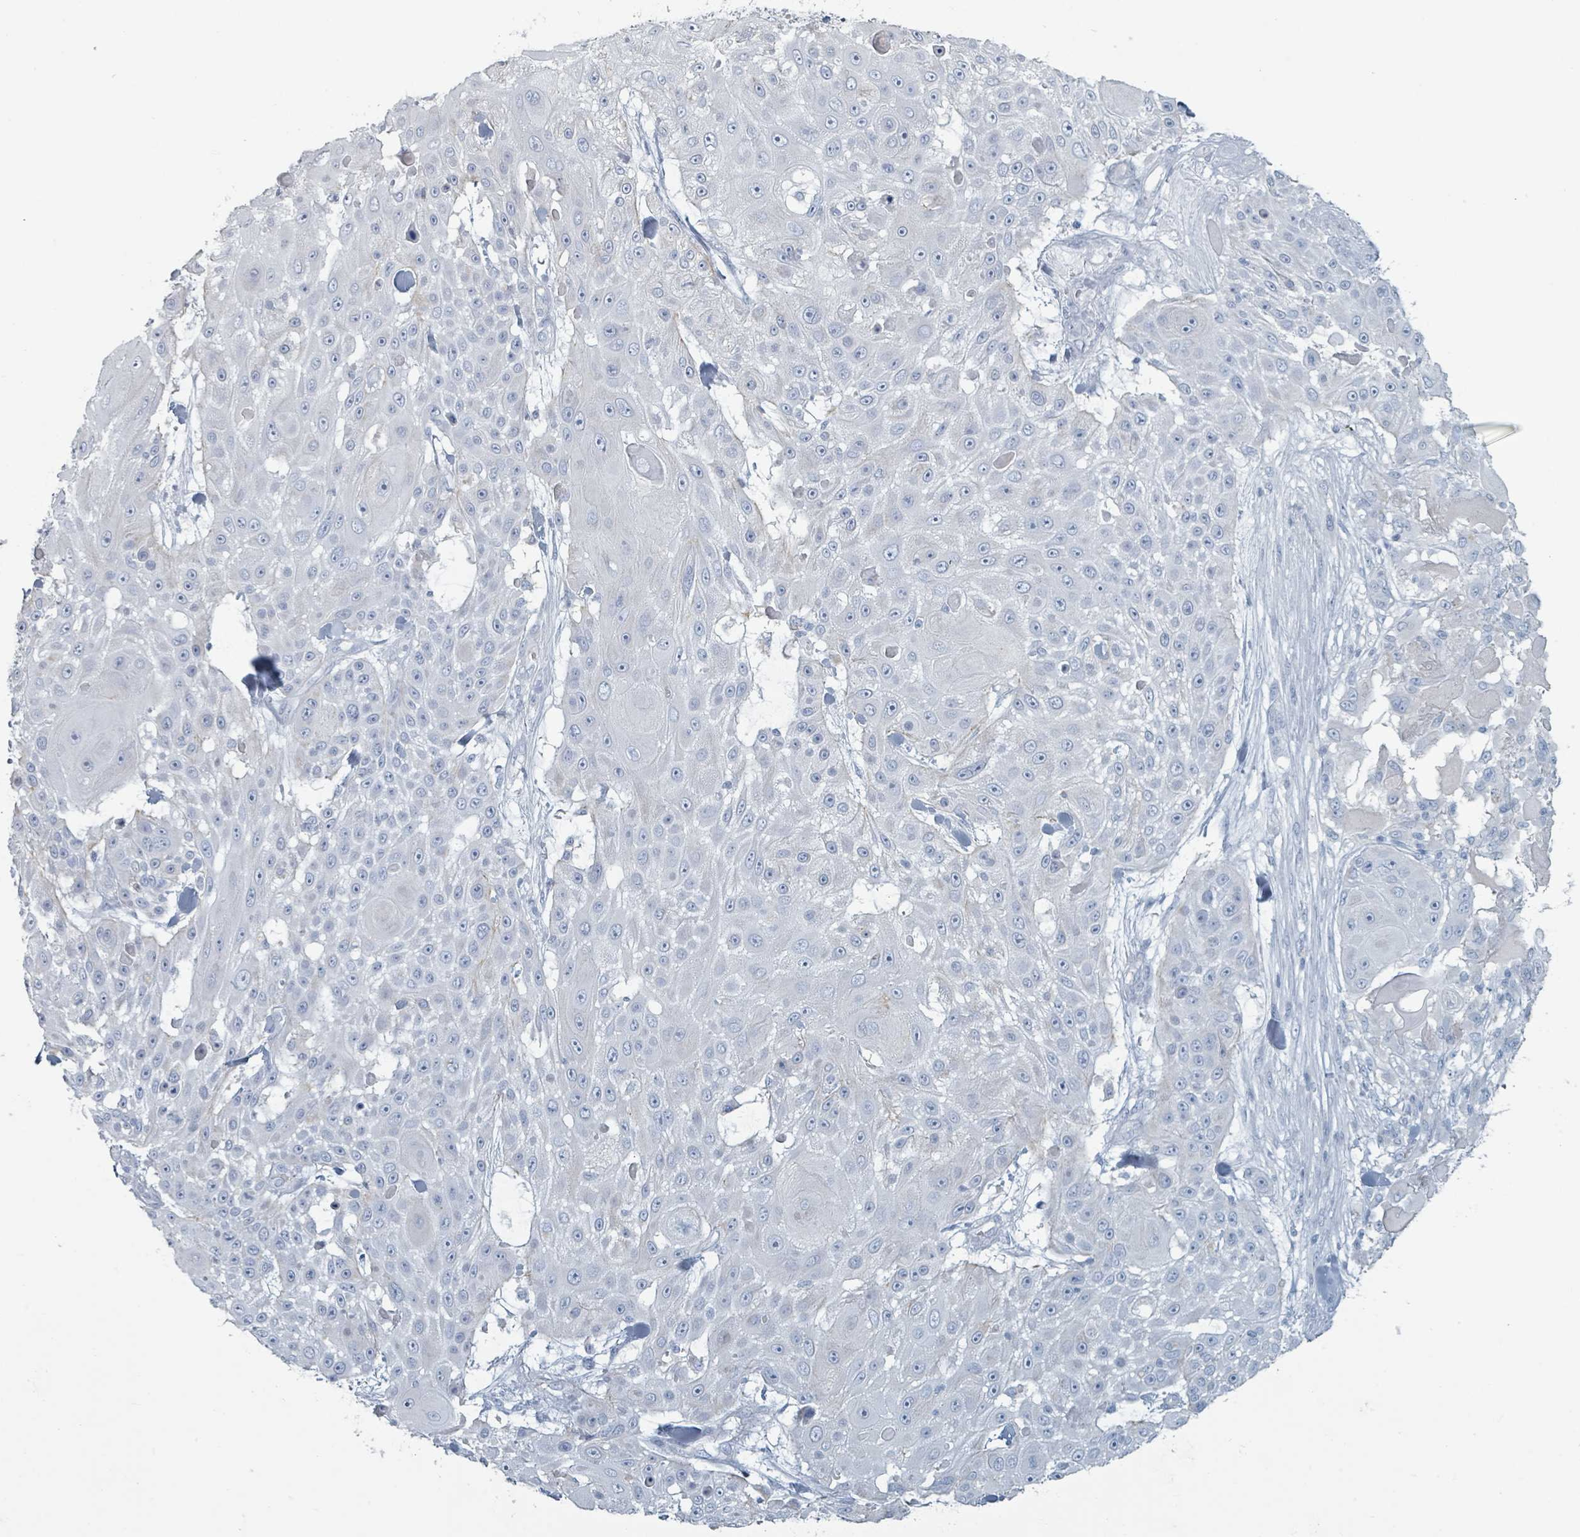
{"staining": {"intensity": "negative", "quantity": "none", "location": "none"}, "tissue": "skin cancer", "cell_type": "Tumor cells", "image_type": "cancer", "snomed": [{"axis": "morphology", "description": "Squamous cell carcinoma, NOS"}, {"axis": "topography", "description": "Skin"}], "caption": "This is an immunohistochemistry micrograph of human skin cancer. There is no positivity in tumor cells.", "gene": "HEATR5A", "patient": {"sex": "female", "age": 86}}